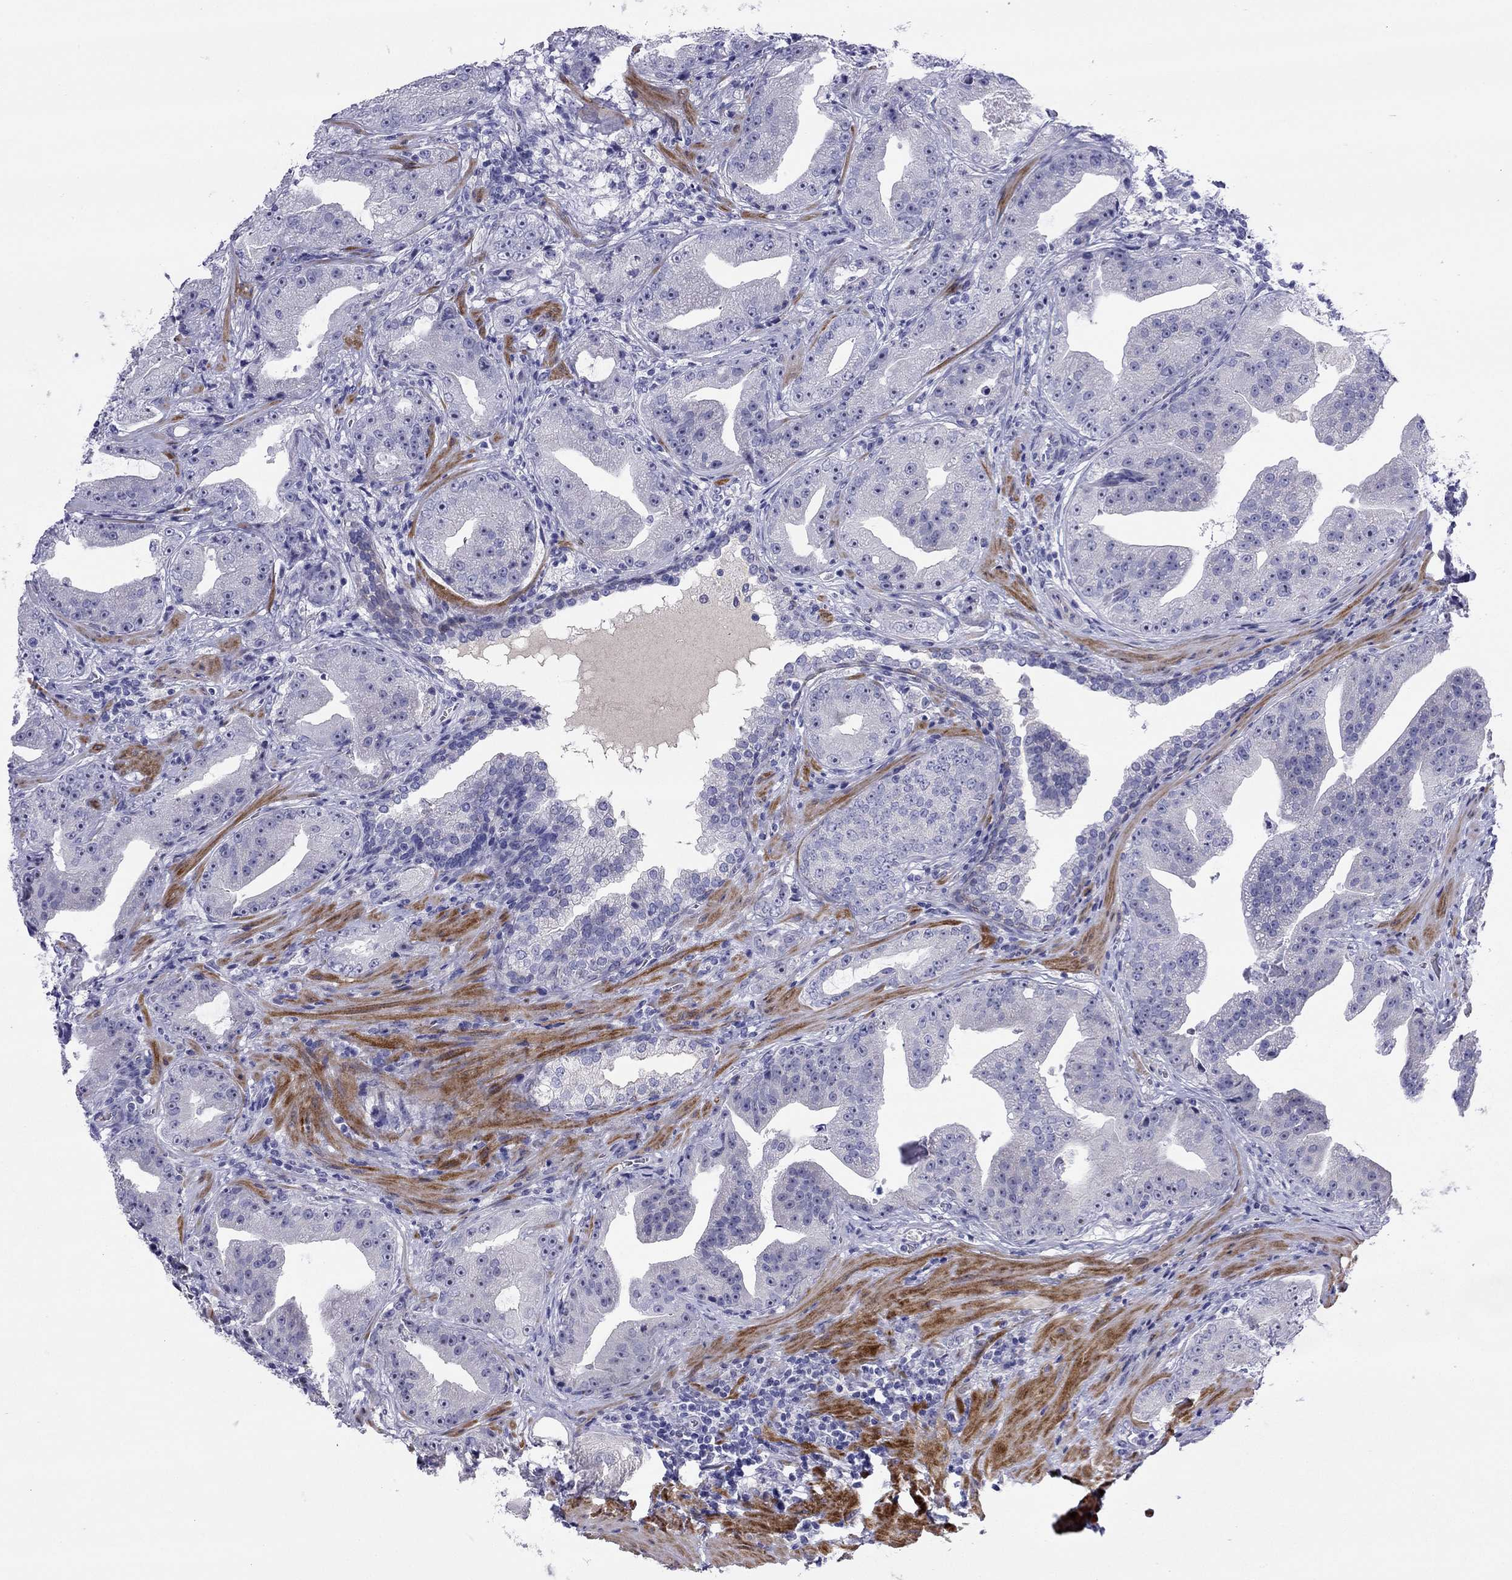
{"staining": {"intensity": "negative", "quantity": "none", "location": "none"}, "tissue": "prostate cancer", "cell_type": "Tumor cells", "image_type": "cancer", "snomed": [{"axis": "morphology", "description": "Adenocarcinoma, Low grade"}, {"axis": "topography", "description": "Prostate"}], "caption": "Prostate adenocarcinoma (low-grade) stained for a protein using IHC shows no staining tumor cells.", "gene": "CMYA5", "patient": {"sex": "male", "age": 62}}